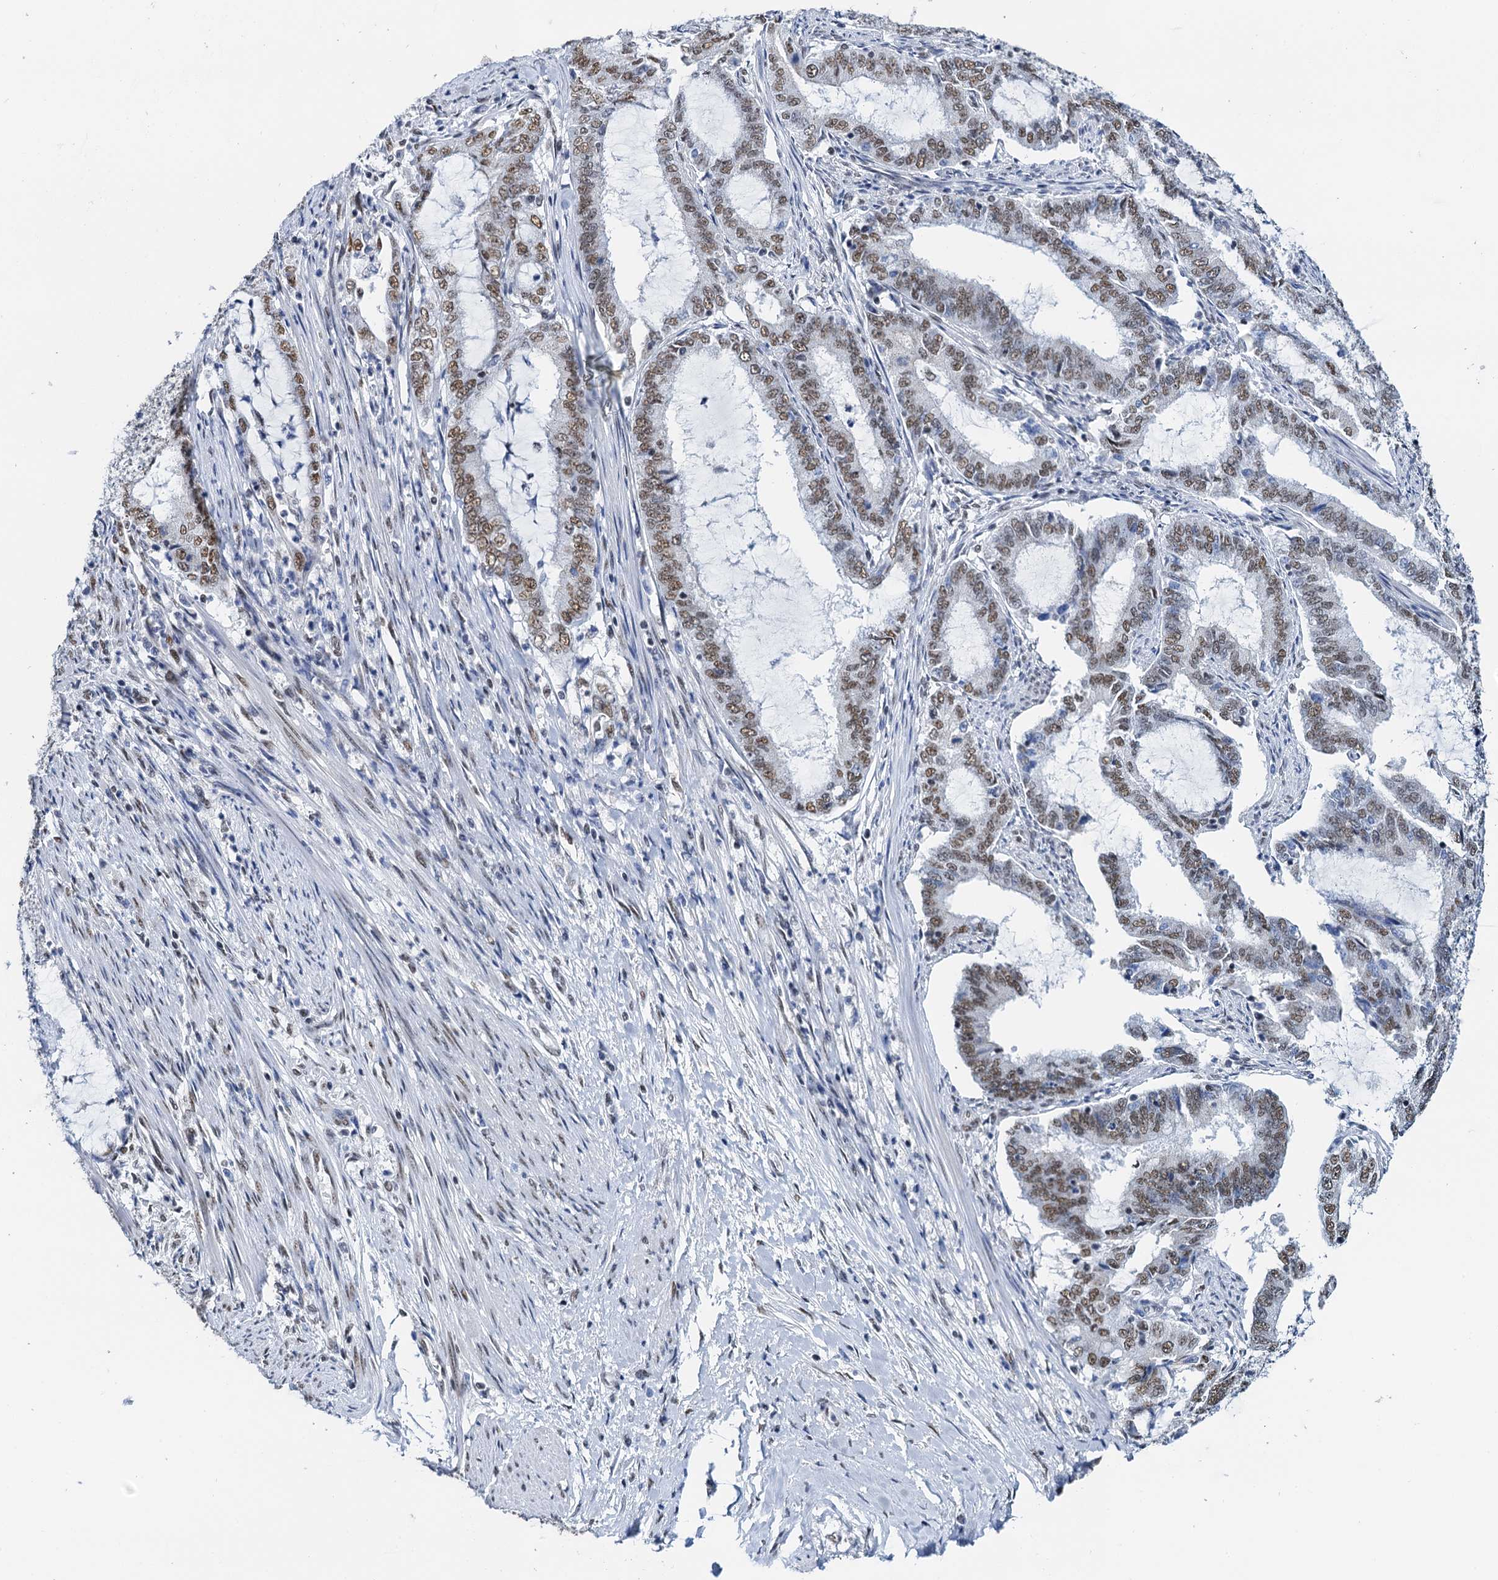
{"staining": {"intensity": "moderate", "quantity": ">75%", "location": "nuclear"}, "tissue": "endometrial cancer", "cell_type": "Tumor cells", "image_type": "cancer", "snomed": [{"axis": "morphology", "description": "Adenocarcinoma, NOS"}, {"axis": "topography", "description": "Endometrium"}], "caption": "High-magnification brightfield microscopy of adenocarcinoma (endometrial) stained with DAB (3,3'-diaminobenzidine) (brown) and counterstained with hematoxylin (blue). tumor cells exhibit moderate nuclear positivity is identified in approximately>75% of cells.", "gene": "SLTM", "patient": {"sex": "female", "age": 51}}